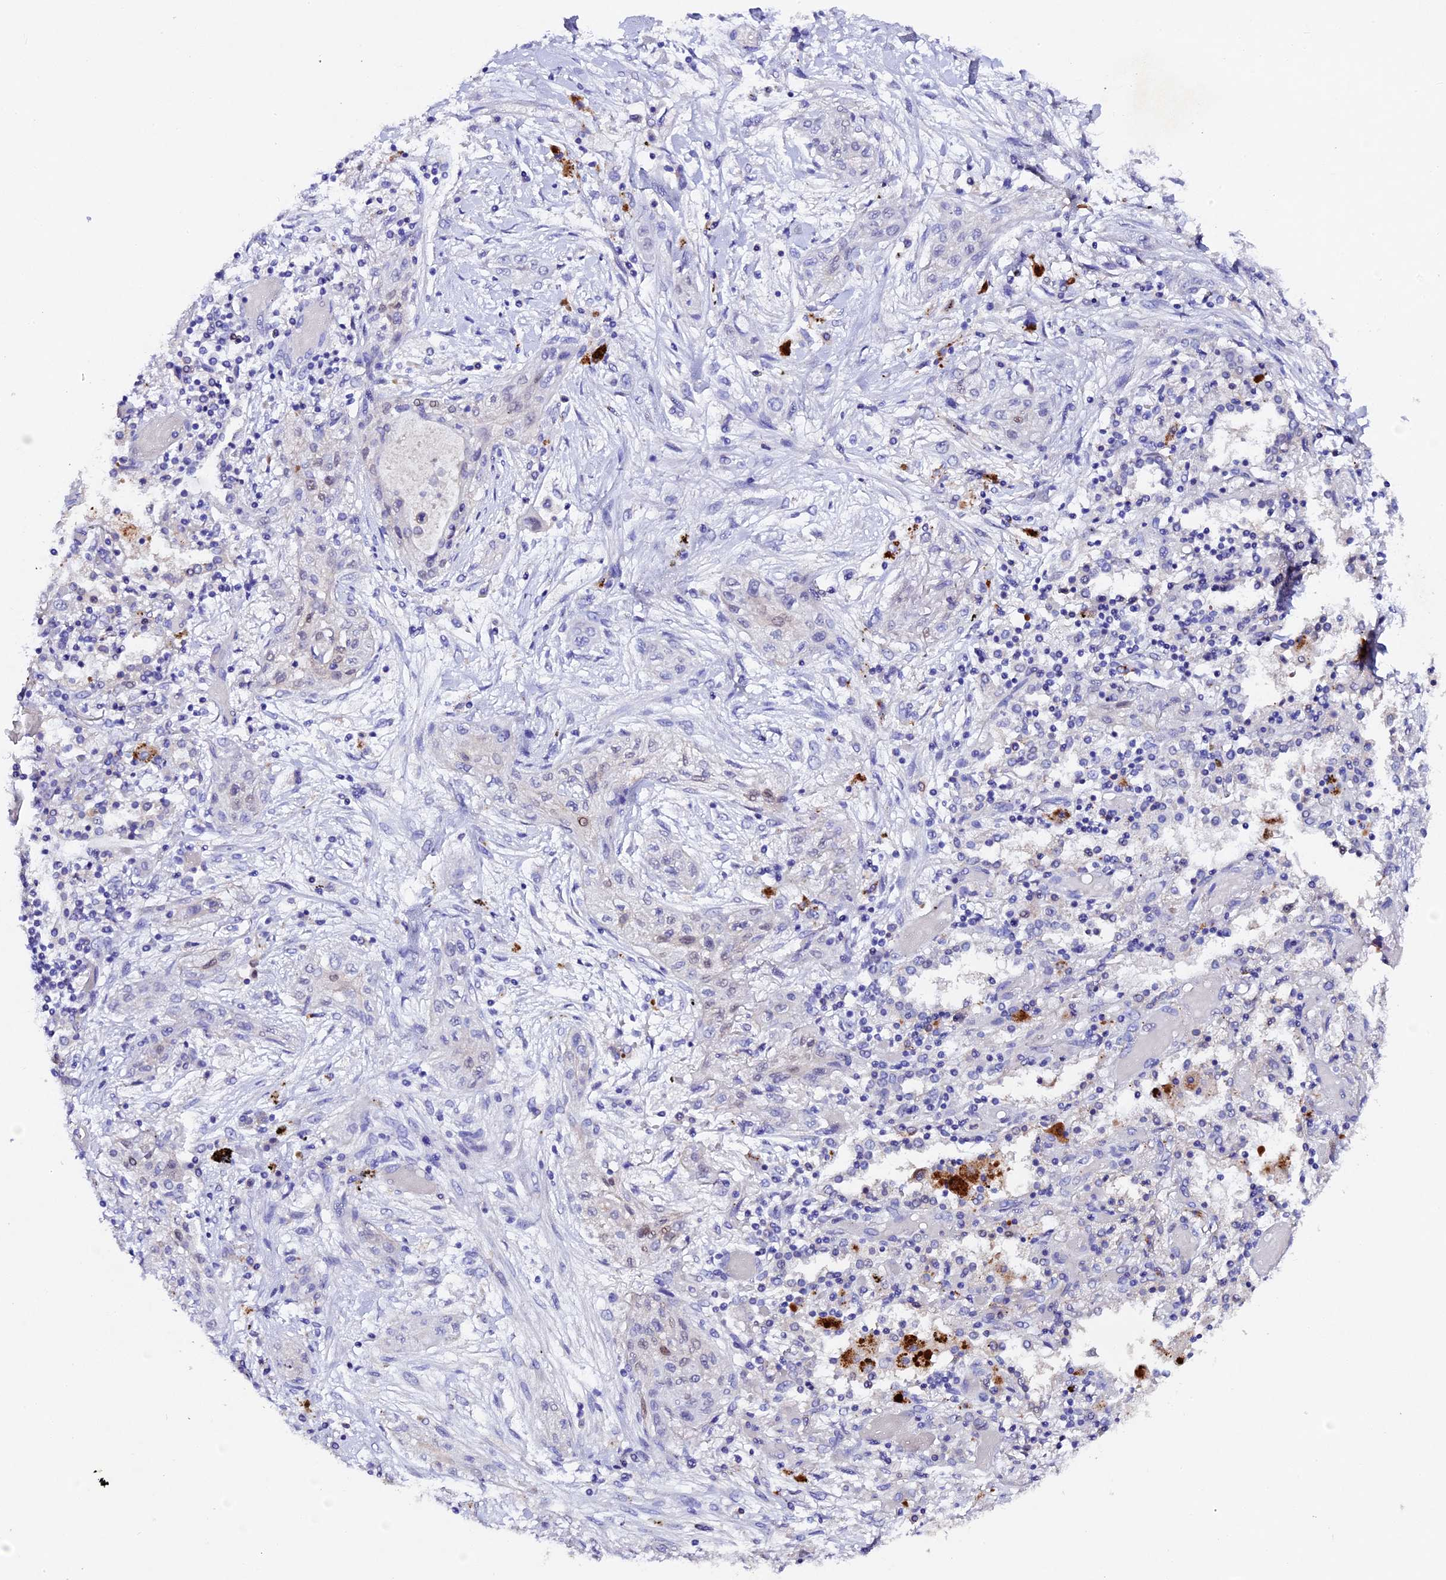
{"staining": {"intensity": "negative", "quantity": "none", "location": "none"}, "tissue": "lung cancer", "cell_type": "Tumor cells", "image_type": "cancer", "snomed": [{"axis": "morphology", "description": "Squamous cell carcinoma, NOS"}, {"axis": "topography", "description": "Lung"}], "caption": "Immunohistochemistry photomicrograph of human lung cancer (squamous cell carcinoma) stained for a protein (brown), which demonstrates no positivity in tumor cells.", "gene": "TGDS", "patient": {"sex": "female", "age": 47}}